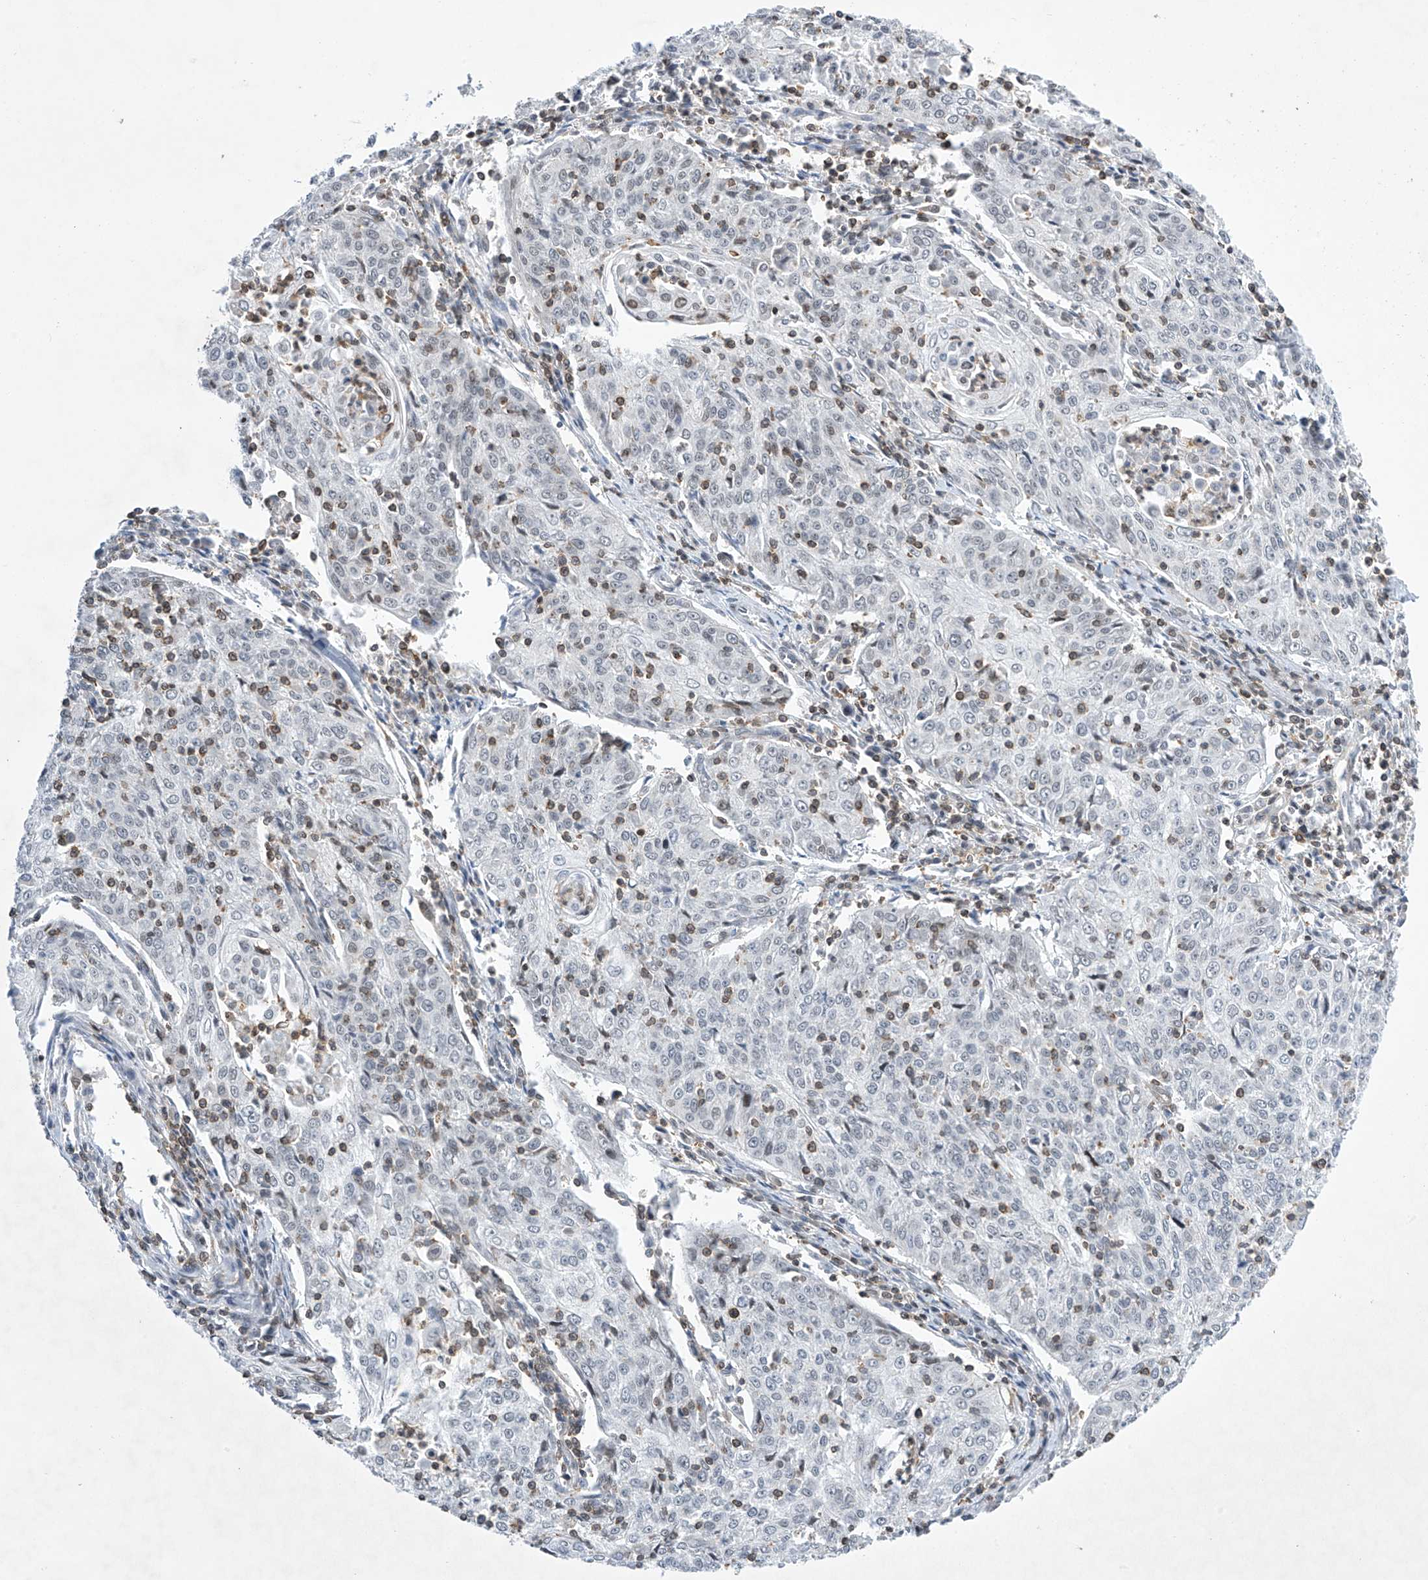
{"staining": {"intensity": "negative", "quantity": "none", "location": "none"}, "tissue": "cervical cancer", "cell_type": "Tumor cells", "image_type": "cancer", "snomed": [{"axis": "morphology", "description": "Squamous cell carcinoma, NOS"}, {"axis": "topography", "description": "Cervix"}], "caption": "A photomicrograph of human squamous cell carcinoma (cervical) is negative for staining in tumor cells.", "gene": "MSL3", "patient": {"sex": "female", "age": 48}}